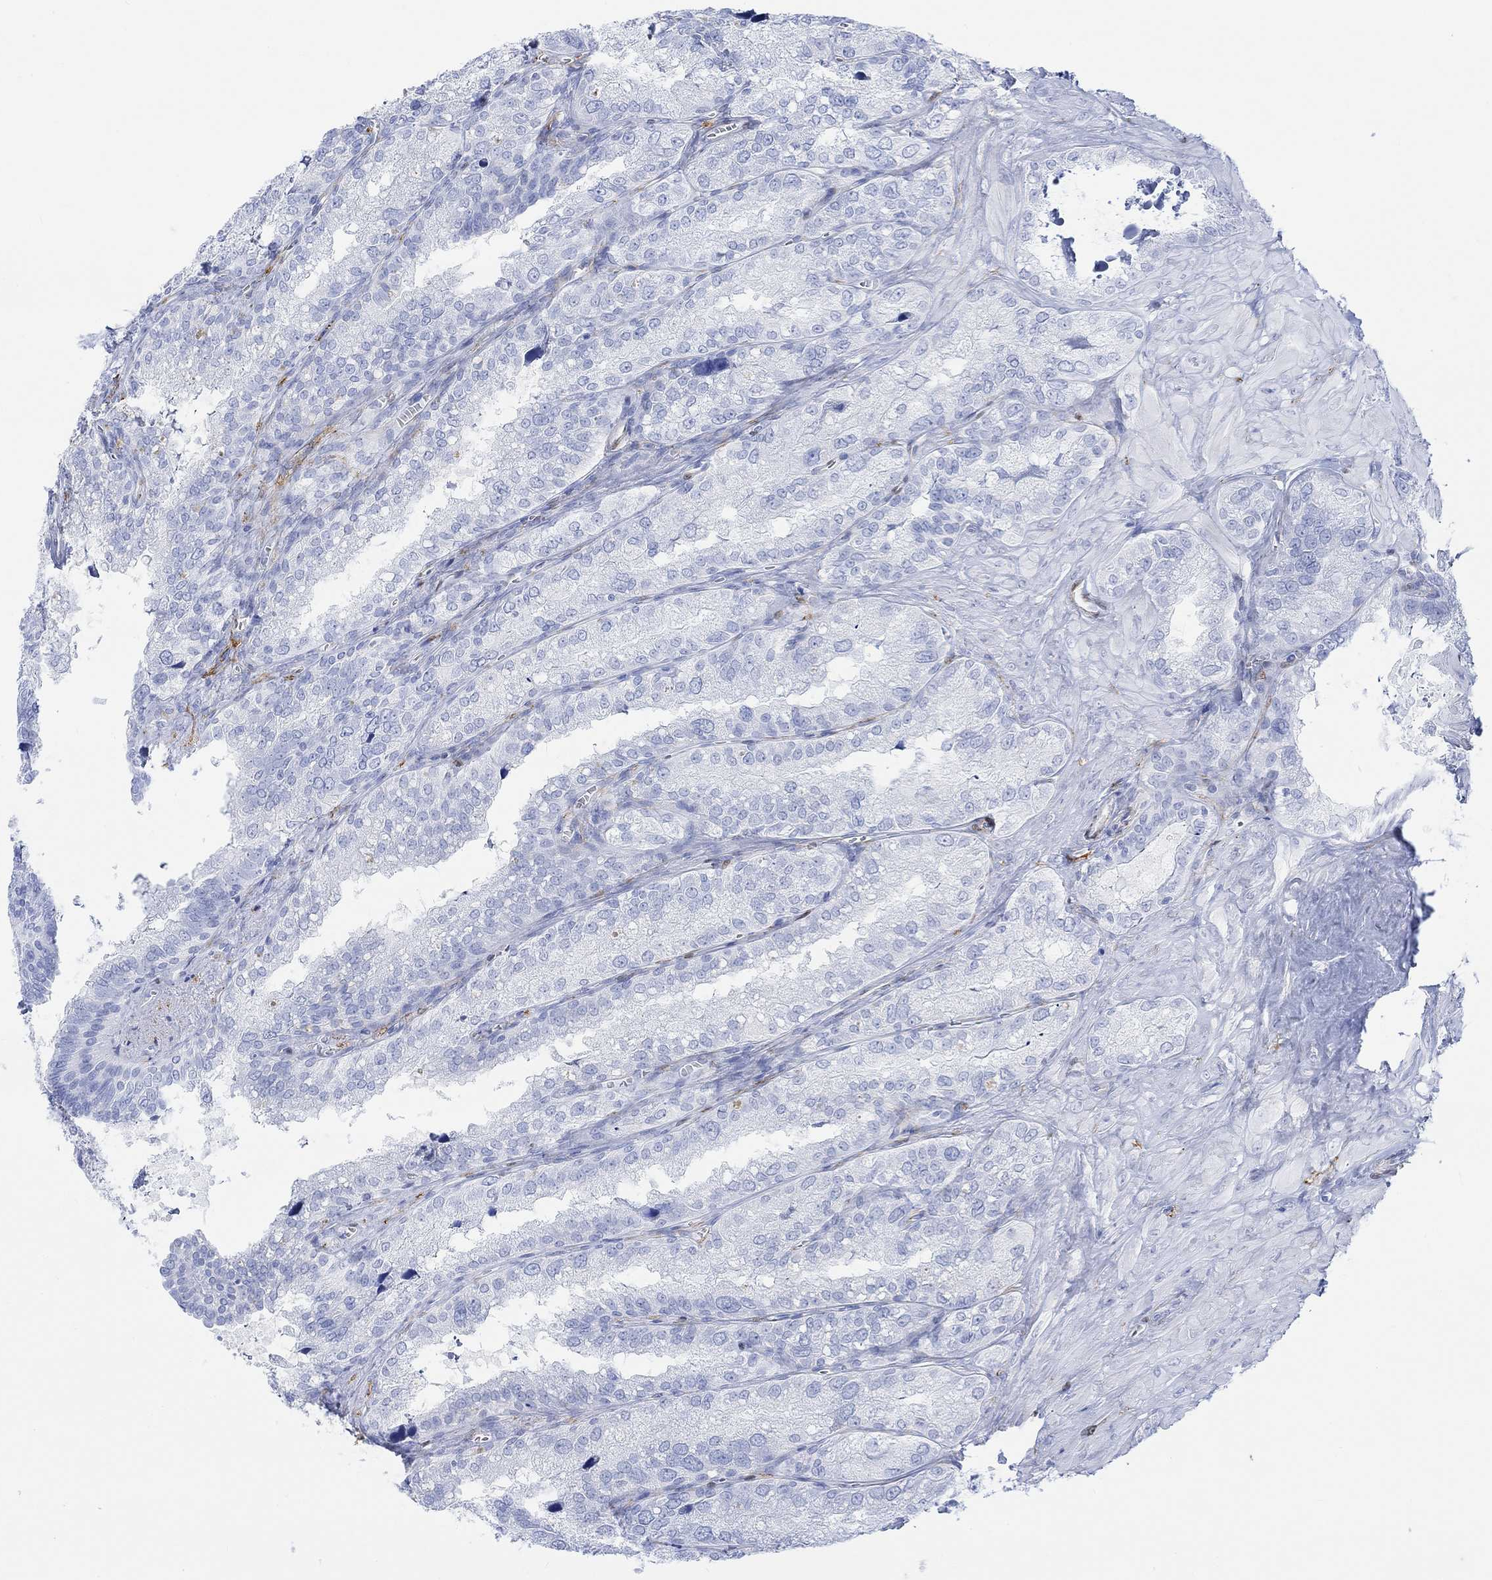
{"staining": {"intensity": "strong", "quantity": "<25%", "location": "nuclear"}, "tissue": "seminal vesicle", "cell_type": "Glandular cells", "image_type": "normal", "snomed": [{"axis": "morphology", "description": "Normal tissue, NOS"}, {"axis": "topography", "description": "Seminal veicle"}], "caption": "Immunohistochemical staining of benign seminal vesicle demonstrates <25% levels of strong nuclear protein positivity in approximately <25% of glandular cells.", "gene": "TPPP3", "patient": {"sex": "male", "age": 57}}